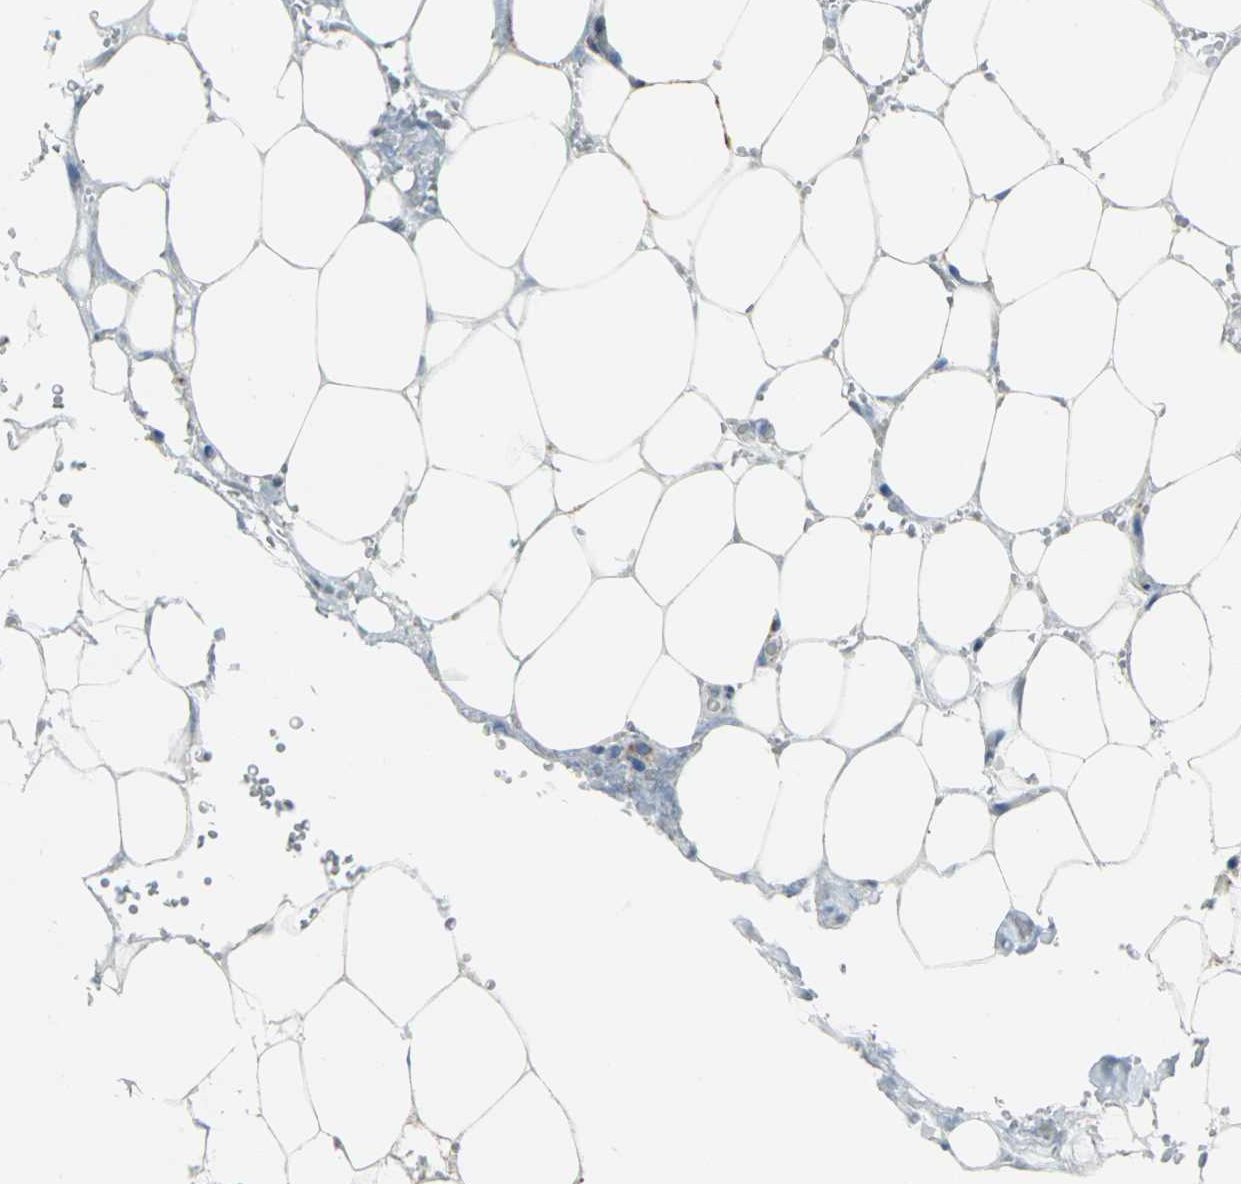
{"staining": {"intensity": "strong", "quantity": ">75%", "location": "cytoplasmic/membranous"}, "tissue": "thyroid cancer", "cell_type": "Tumor cells", "image_type": "cancer", "snomed": [{"axis": "morphology", "description": "Papillary adenocarcinoma, NOS"}, {"axis": "topography", "description": "Thyroid gland"}], "caption": "This image demonstrates immunohistochemistry staining of human papillary adenocarcinoma (thyroid), with high strong cytoplasmic/membranous staining in approximately >75% of tumor cells.", "gene": "NTRK1", "patient": {"sex": "male", "age": 77}}